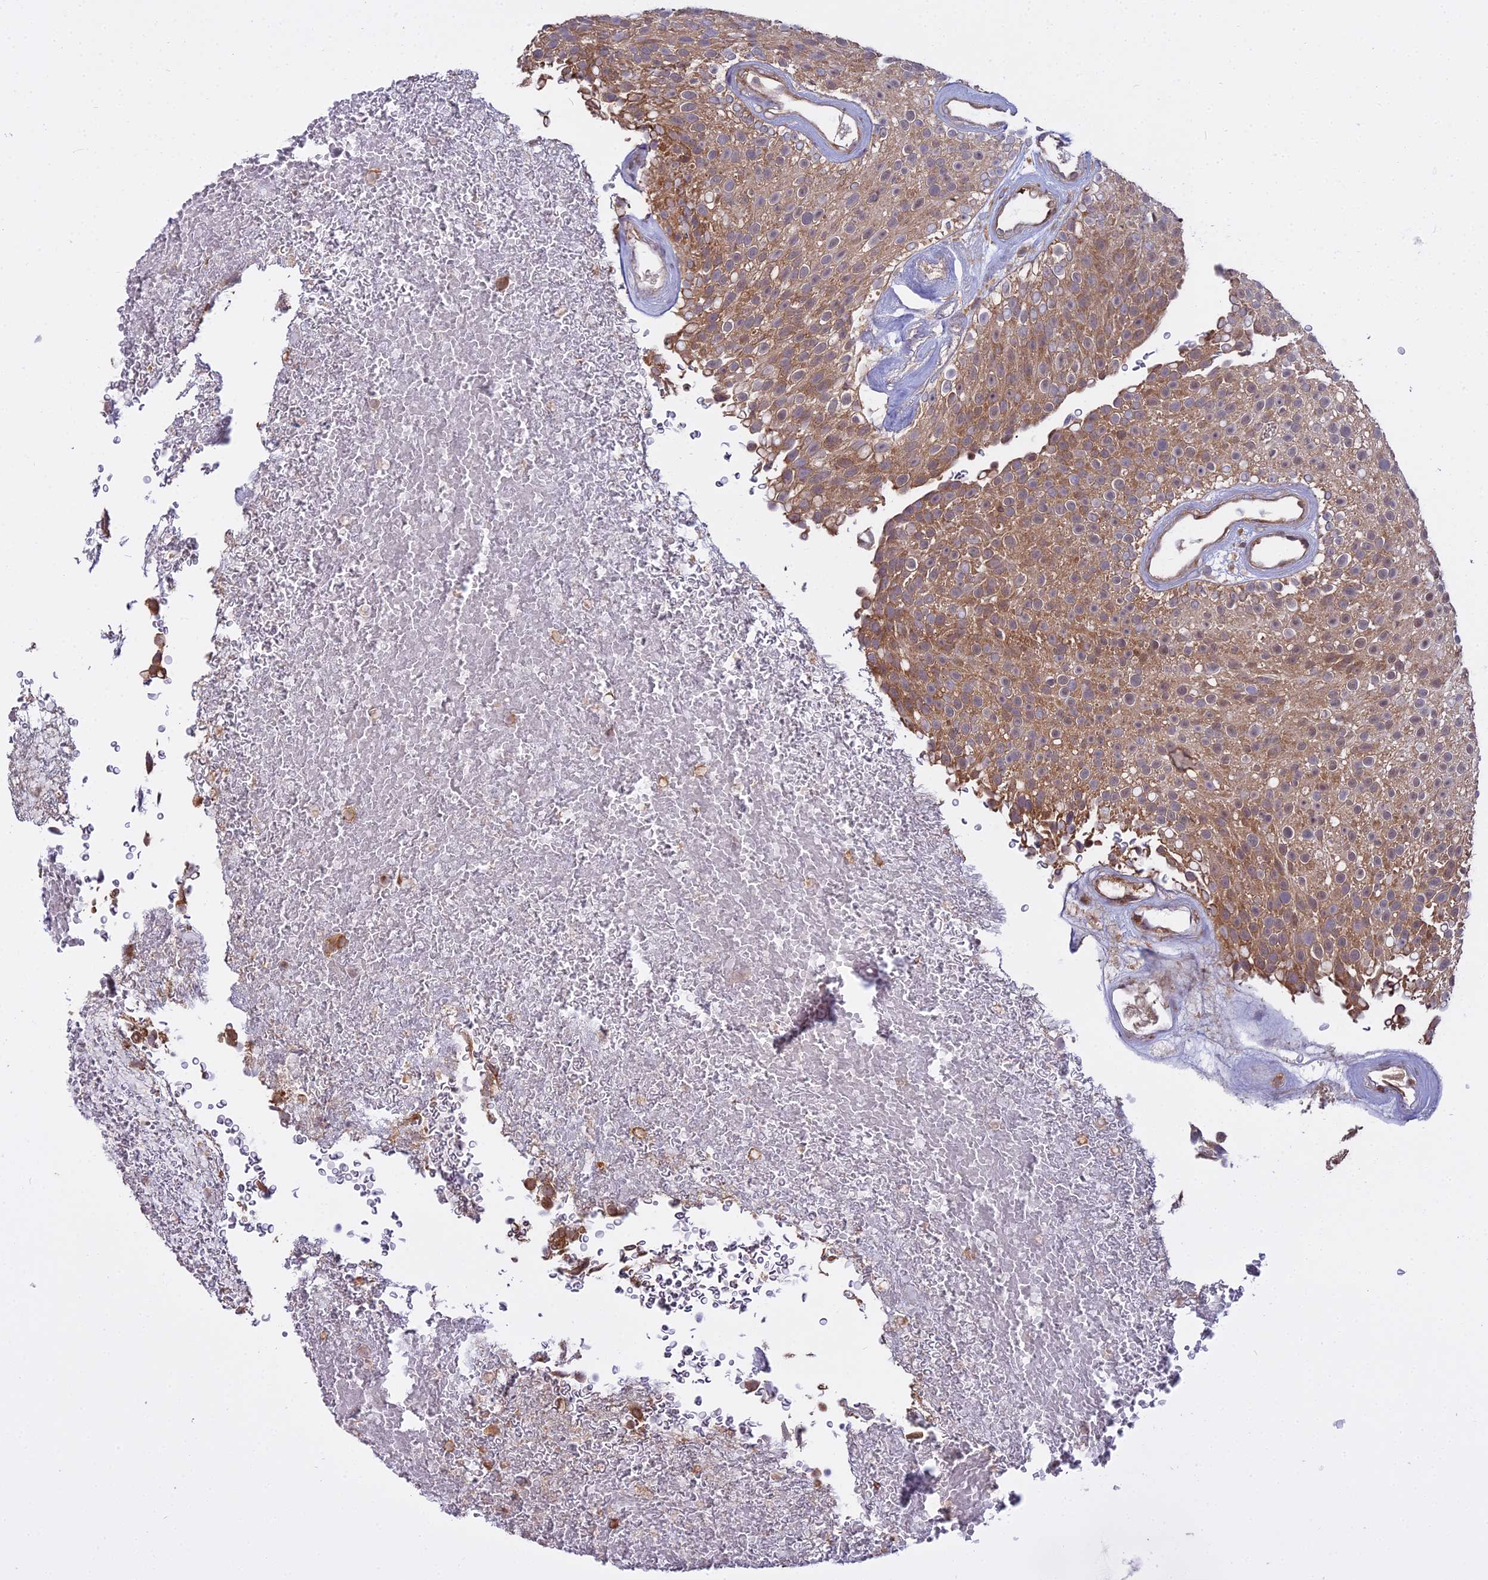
{"staining": {"intensity": "moderate", "quantity": ">75%", "location": "cytoplasmic/membranous"}, "tissue": "urothelial cancer", "cell_type": "Tumor cells", "image_type": "cancer", "snomed": [{"axis": "morphology", "description": "Urothelial carcinoma, Low grade"}, {"axis": "topography", "description": "Urinary bladder"}], "caption": "An IHC histopathology image of neoplastic tissue is shown. Protein staining in brown highlights moderate cytoplasmic/membranous positivity in urothelial cancer within tumor cells.", "gene": "RPL26", "patient": {"sex": "male", "age": 78}}